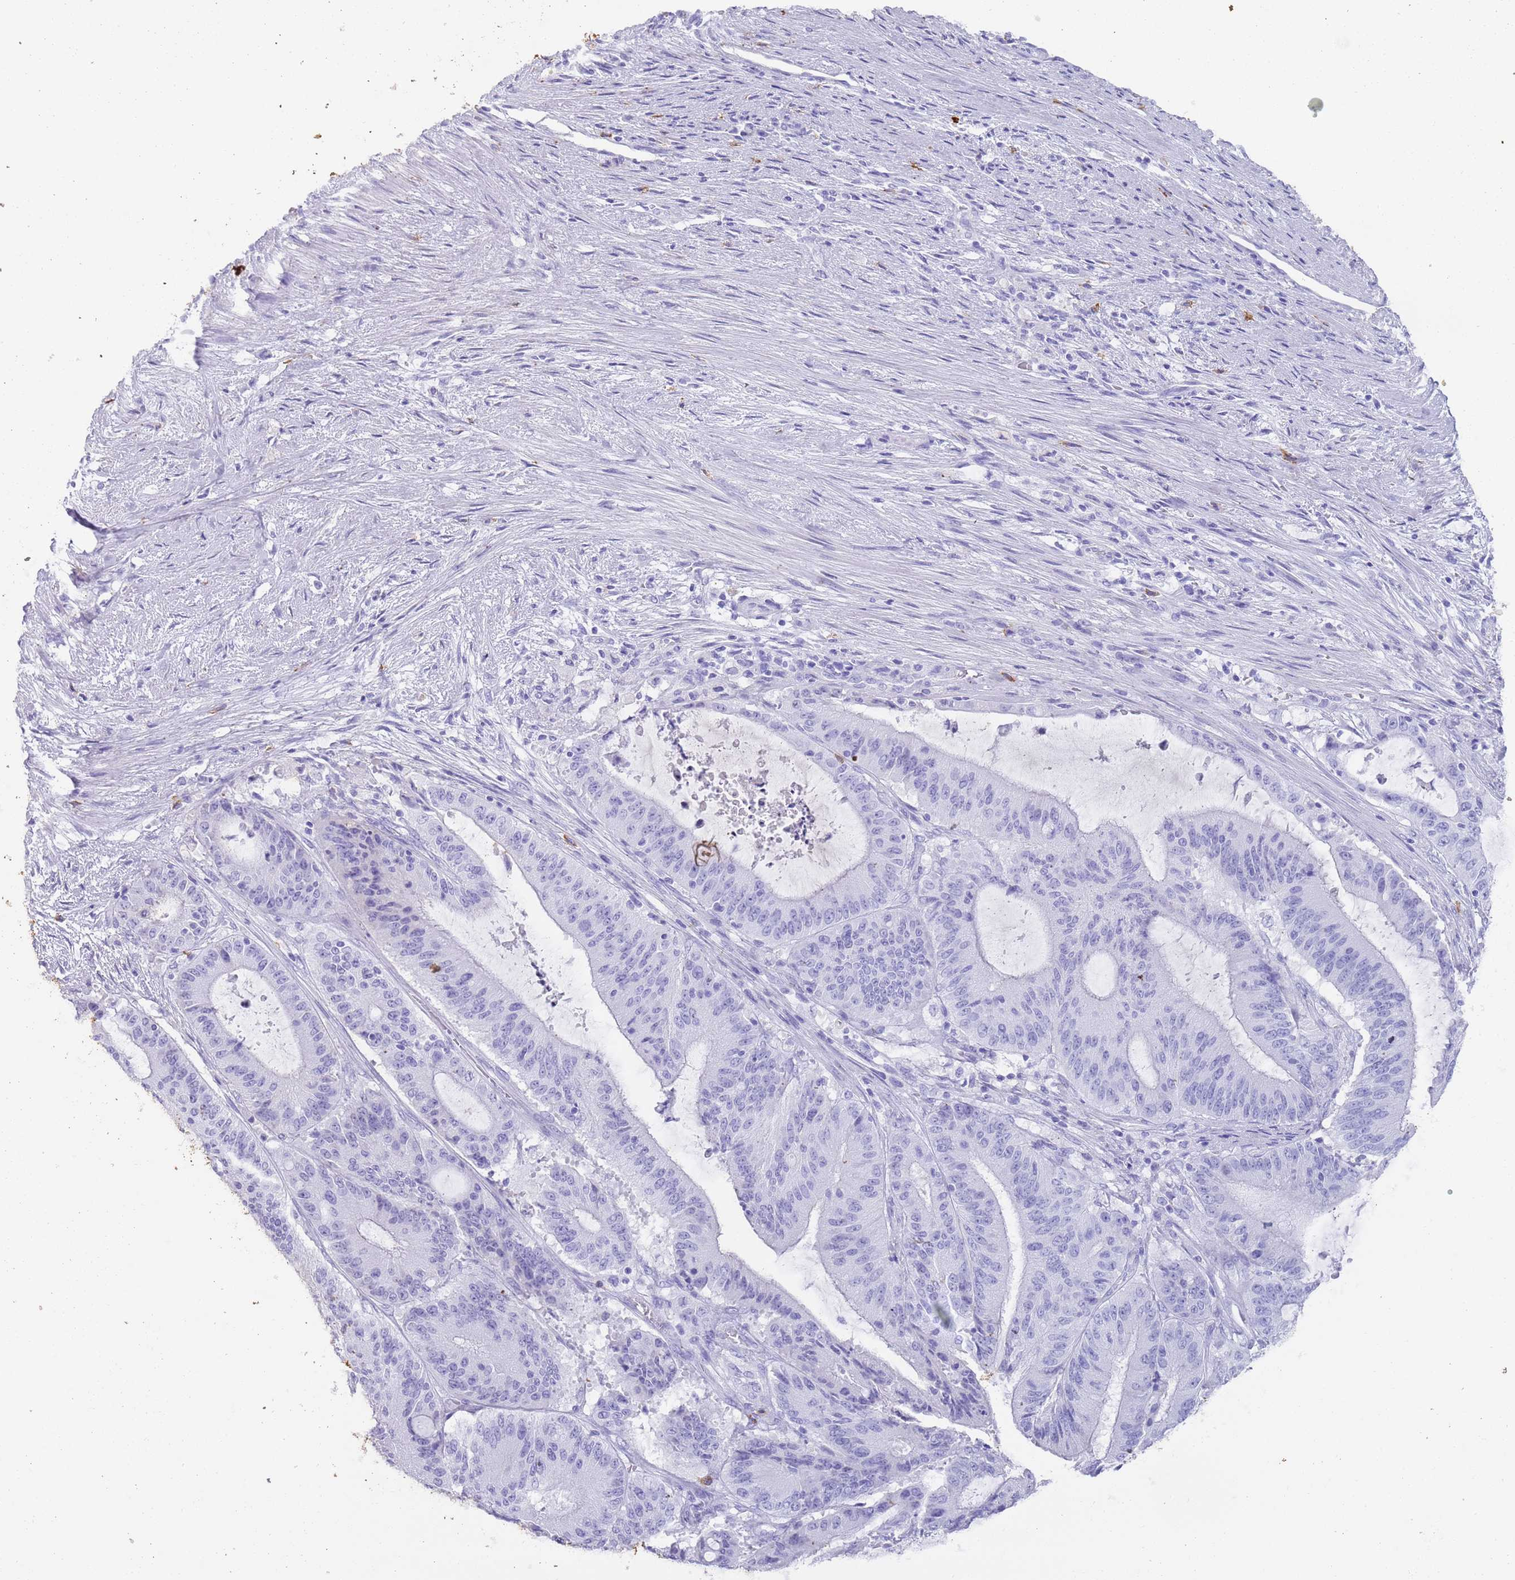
{"staining": {"intensity": "negative", "quantity": "none", "location": "none"}, "tissue": "liver cancer", "cell_type": "Tumor cells", "image_type": "cancer", "snomed": [{"axis": "morphology", "description": "Normal tissue, NOS"}, {"axis": "morphology", "description": "Cholangiocarcinoma"}, {"axis": "topography", "description": "Liver"}, {"axis": "topography", "description": "Peripheral nerve tissue"}], "caption": "Human cholangiocarcinoma (liver) stained for a protein using IHC demonstrates no expression in tumor cells.", "gene": "MYADML2", "patient": {"sex": "female", "age": 73}}